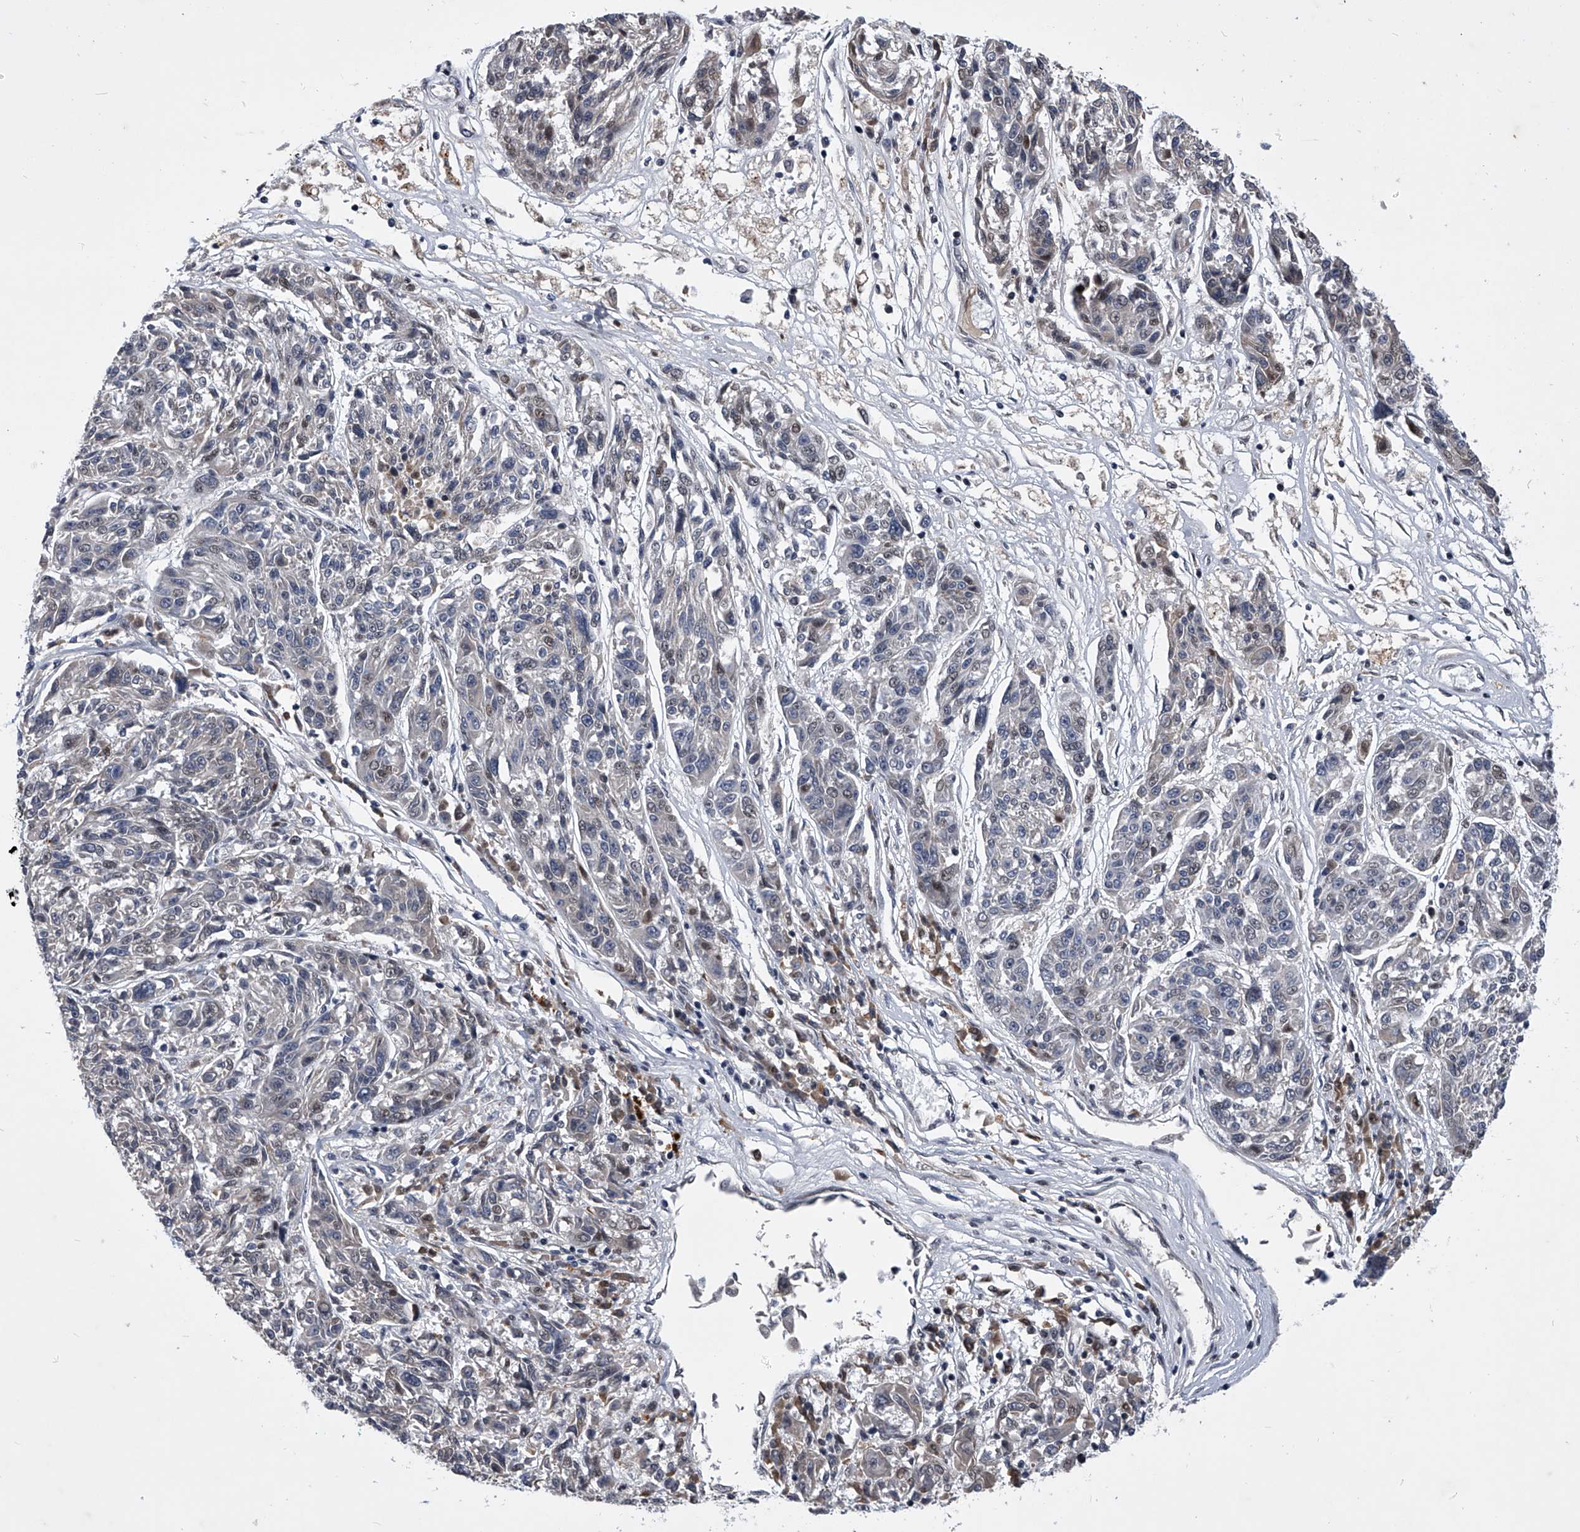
{"staining": {"intensity": "negative", "quantity": "none", "location": "none"}, "tissue": "melanoma", "cell_type": "Tumor cells", "image_type": "cancer", "snomed": [{"axis": "morphology", "description": "Malignant melanoma, NOS"}, {"axis": "topography", "description": "Skin"}], "caption": "Human malignant melanoma stained for a protein using immunohistochemistry exhibits no positivity in tumor cells.", "gene": "ZNF76", "patient": {"sex": "male", "age": 53}}